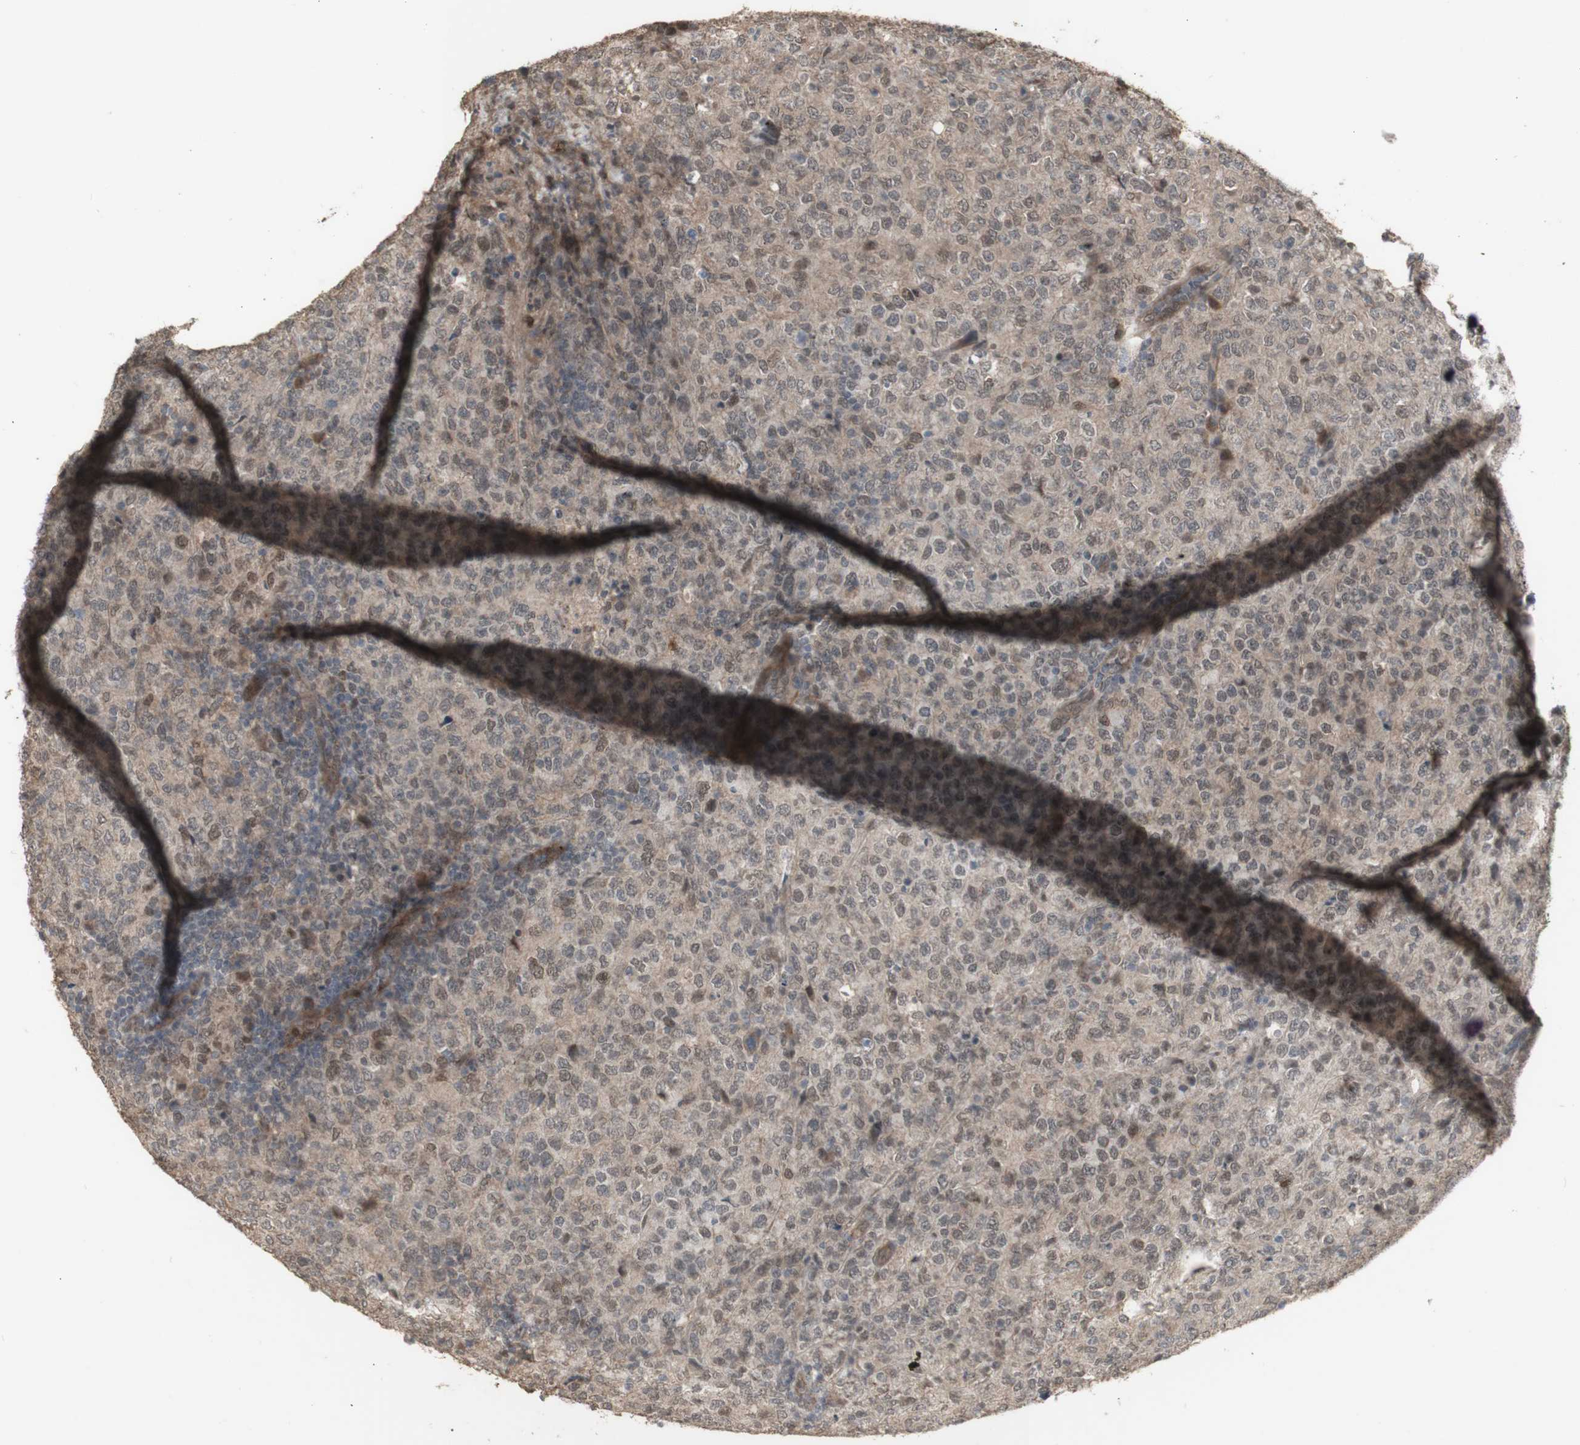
{"staining": {"intensity": "weak", "quantity": ">75%", "location": "cytoplasmic/membranous,nuclear"}, "tissue": "lymphoma", "cell_type": "Tumor cells", "image_type": "cancer", "snomed": [{"axis": "morphology", "description": "Malignant lymphoma, non-Hodgkin's type, High grade"}, {"axis": "topography", "description": "Tonsil"}], "caption": "This is an image of immunohistochemistry staining of malignant lymphoma, non-Hodgkin's type (high-grade), which shows weak positivity in the cytoplasmic/membranous and nuclear of tumor cells.", "gene": "ALOX12", "patient": {"sex": "female", "age": 36}}